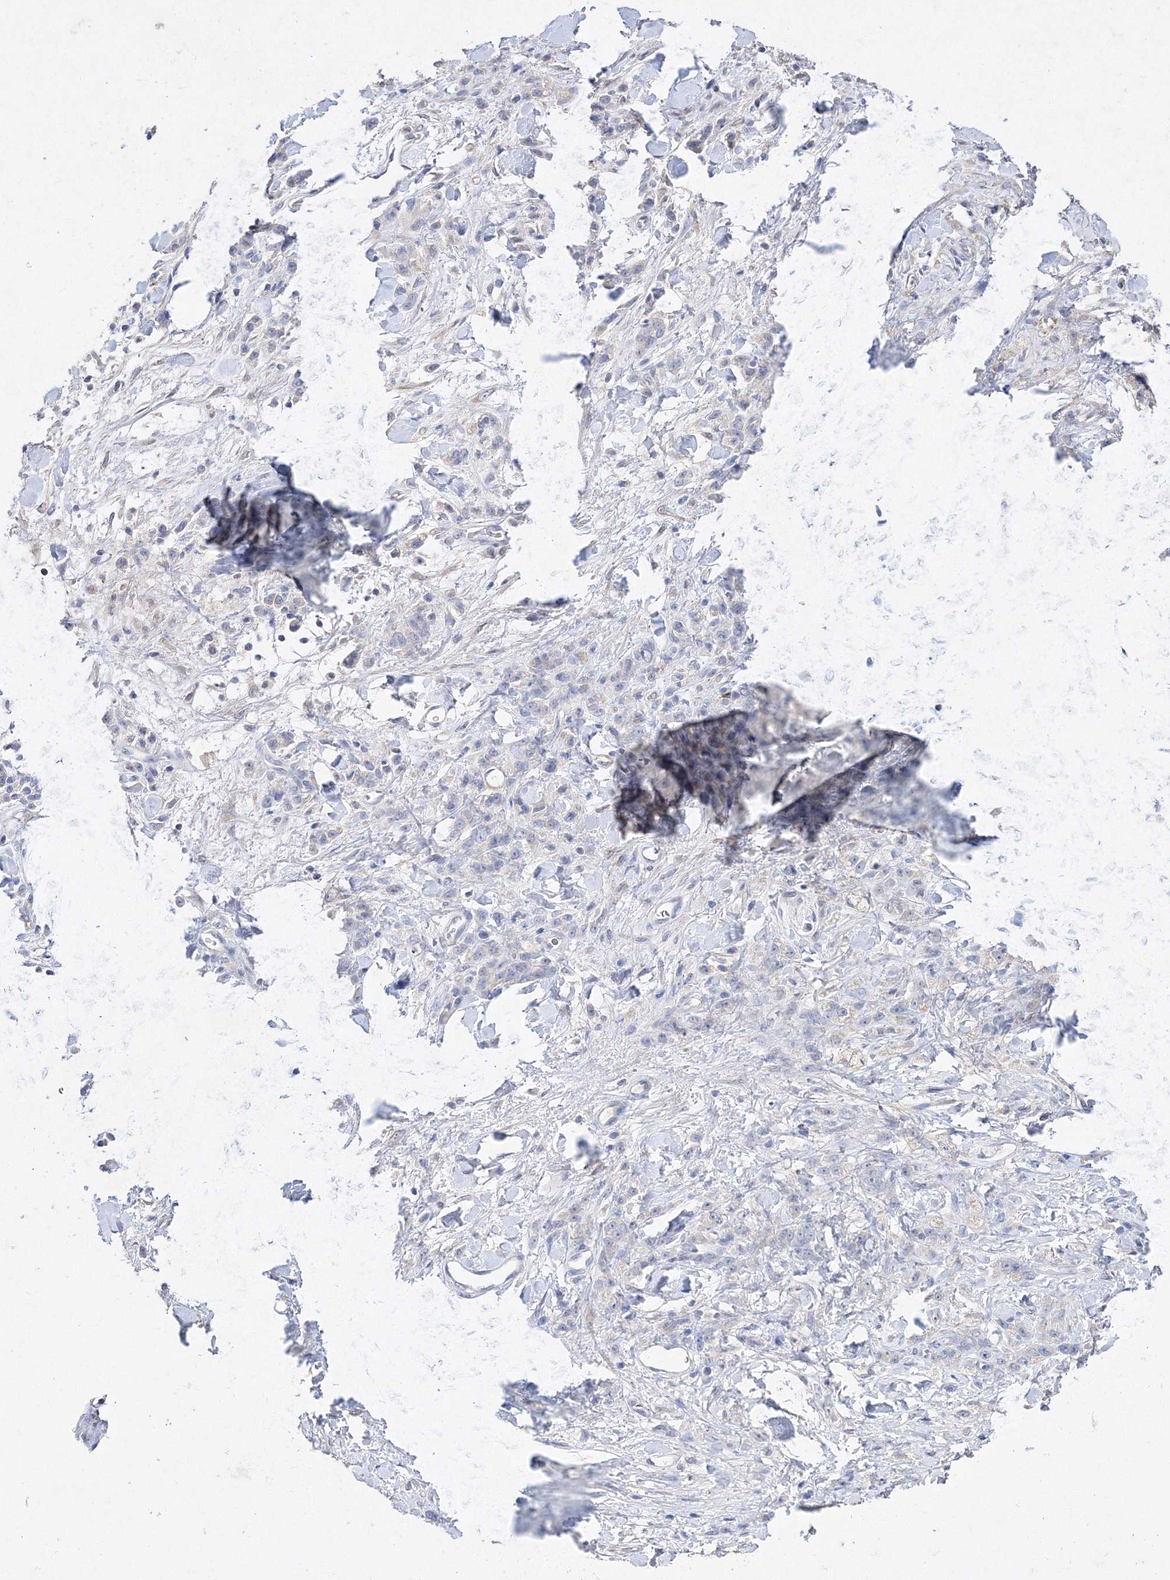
{"staining": {"intensity": "negative", "quantity": "none", "location": "none"}, "tissue": "stomach cancer", "cell_type": "Tumor cells", "image_type": "cancer", "snomed": [{"axis": "morphology", "description": "Normal tissue, NOS"}, {"axis": "morphology", "description": "Adenocarcinoma, NOS"}, {"axis": "topography", "description": "Stomach"}], "caption": "High power microscopy image of an immunohistochemistry image of adenocarcinoma (stomach), revealing no significant expression in tumor cells. Nuclei are stained in blue.", "gene": "GLS", "patient": {"sex": "male", "age": 82}}